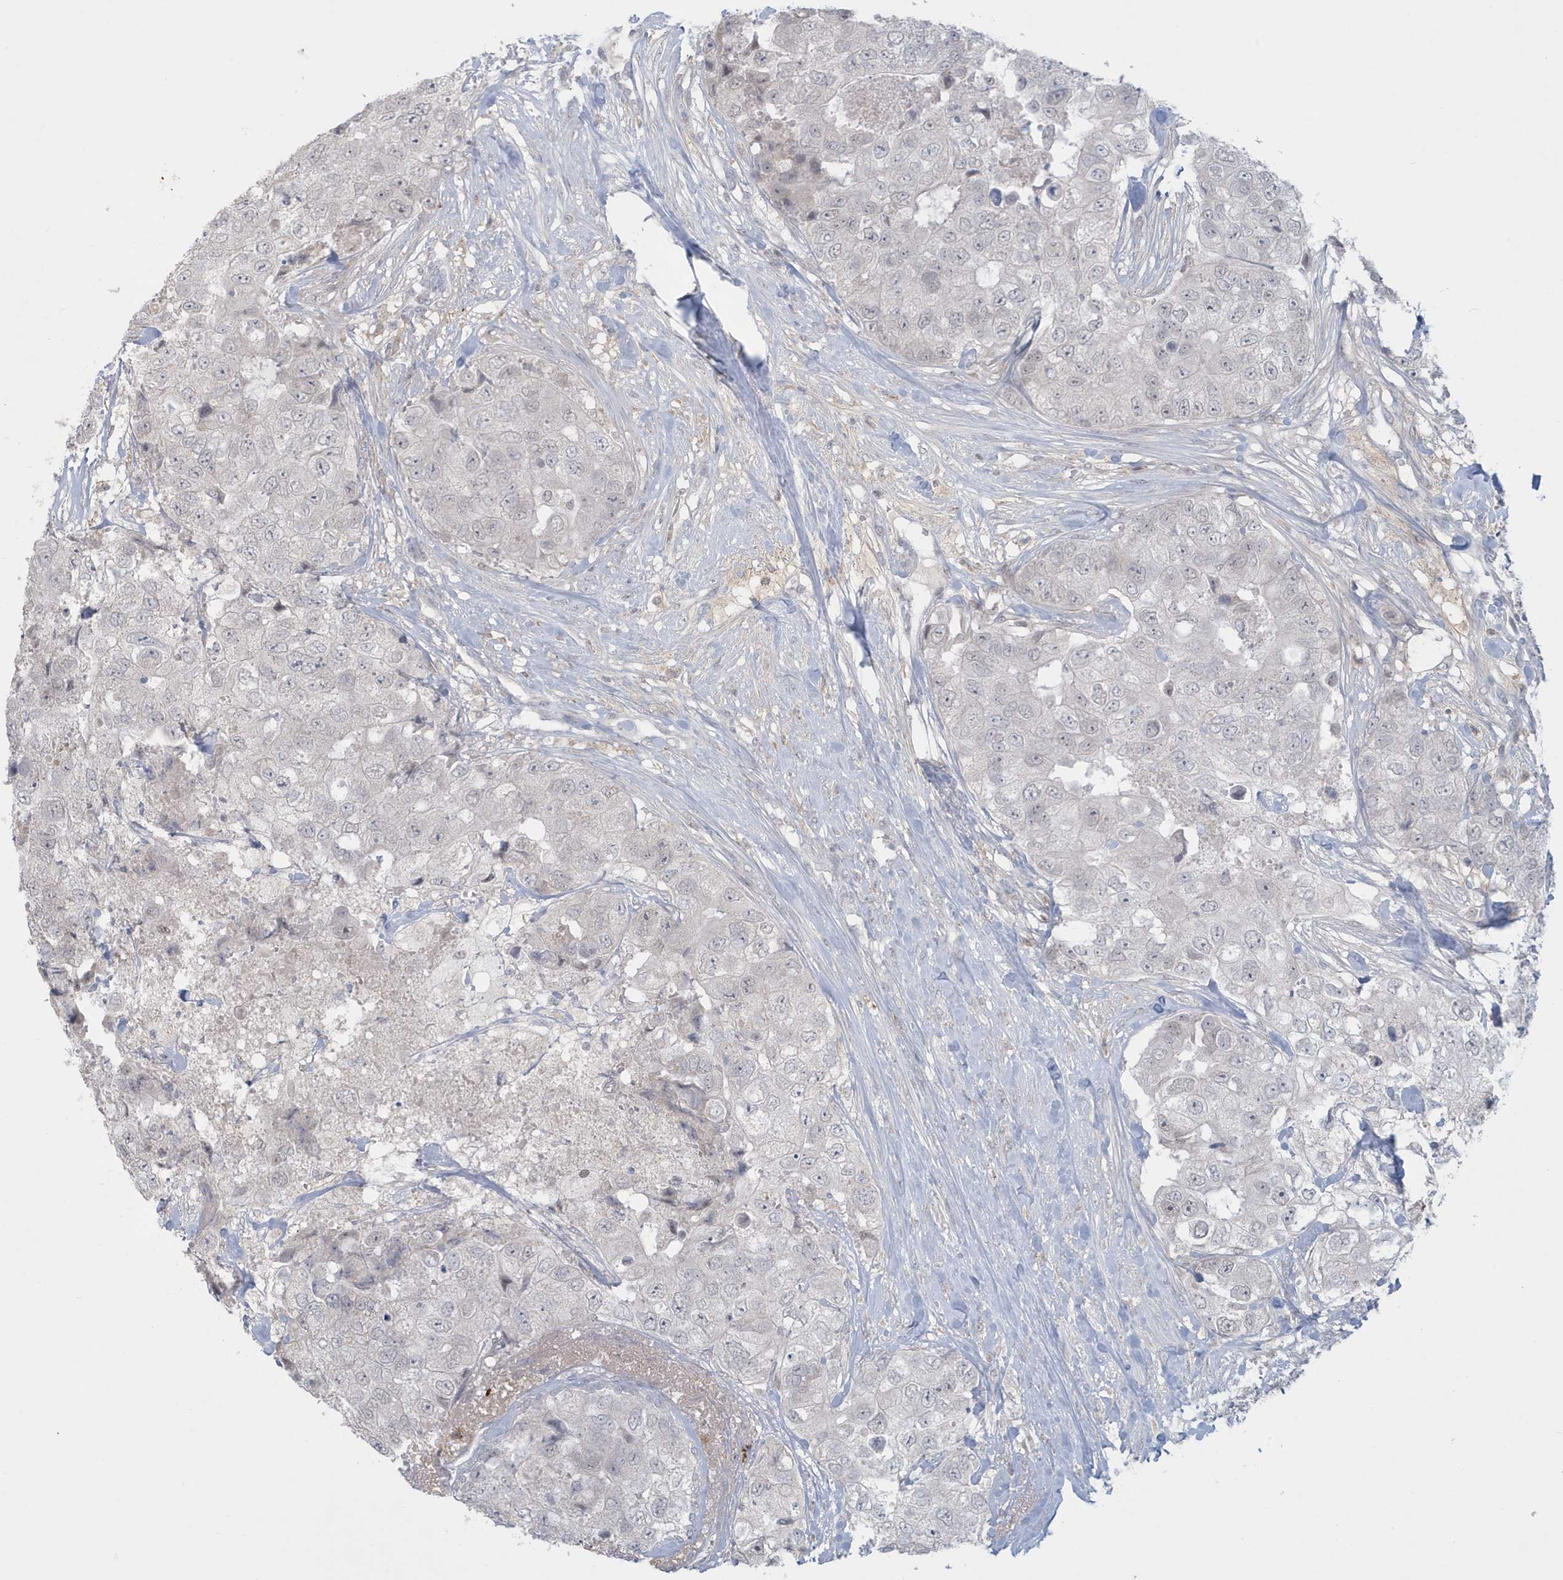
{"staining": {"intensity": "negative", "quantity": "none", "location": "none"}, "tissue": "breast cancer", "cell_type": "Tumor cells", "image_type": "cancer", "snomed": [{"axis": "morphology", "description": "Duct carcinoma"}, {"axis": "topography", "description": "Breast"}], "caption": "Breast cancer (infiltrating ductal carcinoma) was stained to show a protein in brown. There is no significant positivity in tumor cells. (DAB (3,3'-diaminobenzidine) IHC visualized using brightfield microscopy, high magnification).", "gene": "HERC6", "patient": {"sex": "female", "age": 62}}